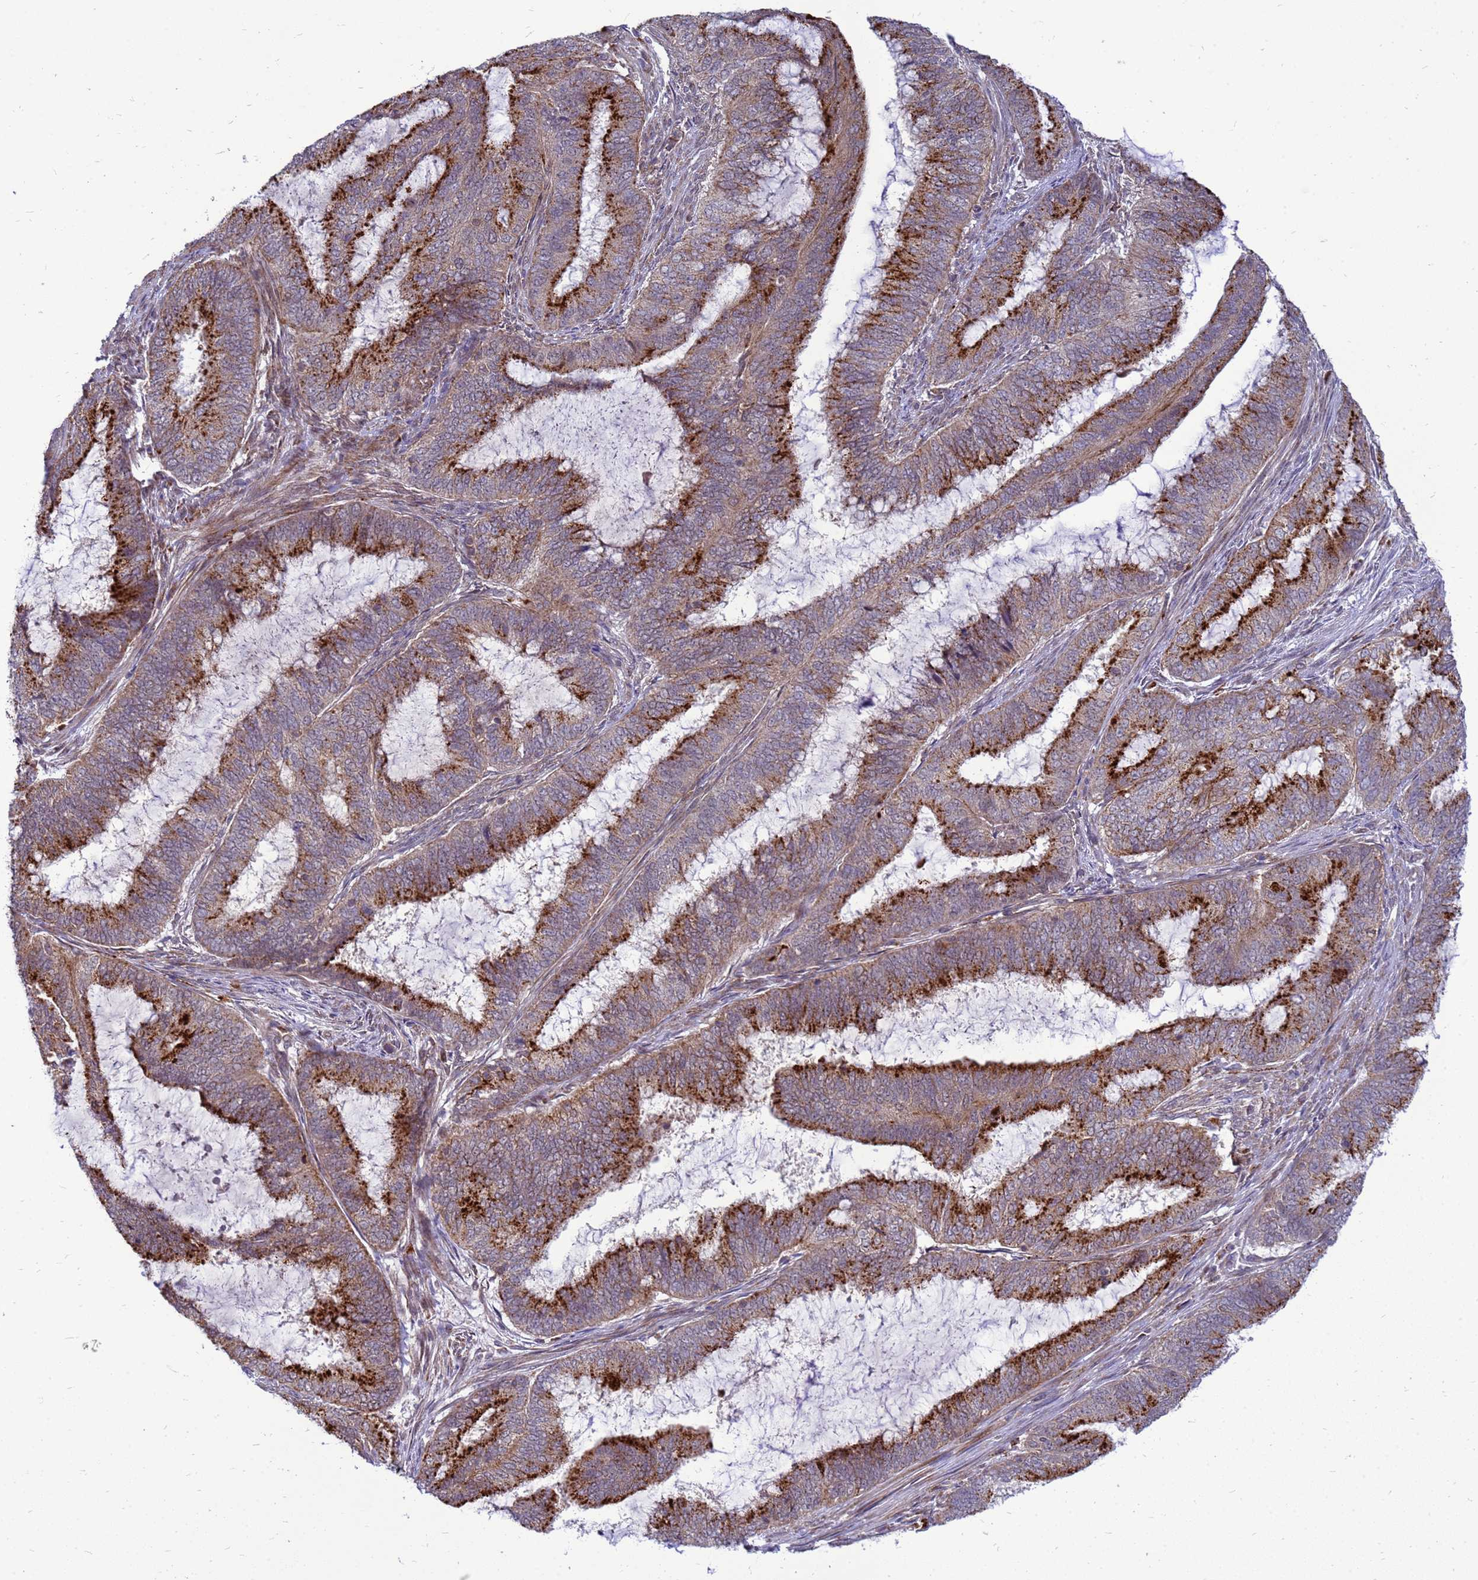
{"staining": {"intensity": "strong", "quantity": "25%-75%", "location": "cytoplasmic/membranous"}, "tissue": "endometrial cancer", "cell_type": "Tumor cells", "image_type": "cancer", "snomed": [{"axis": "morphology", "description": "Adenocarcinoma, NOS"}, {"axis": "topography", "description": "Endometrium"}], "caption": "Immunohistochemistry photomicrograph of human endometrial cancer stained for a protein (brown), which demonstrates high levels of strong cytoplasmic/membranous expression in about 25%-75% of tumor cells.", "gene": "C12orf43", "patient": {"sex": "female", "age": 51}}